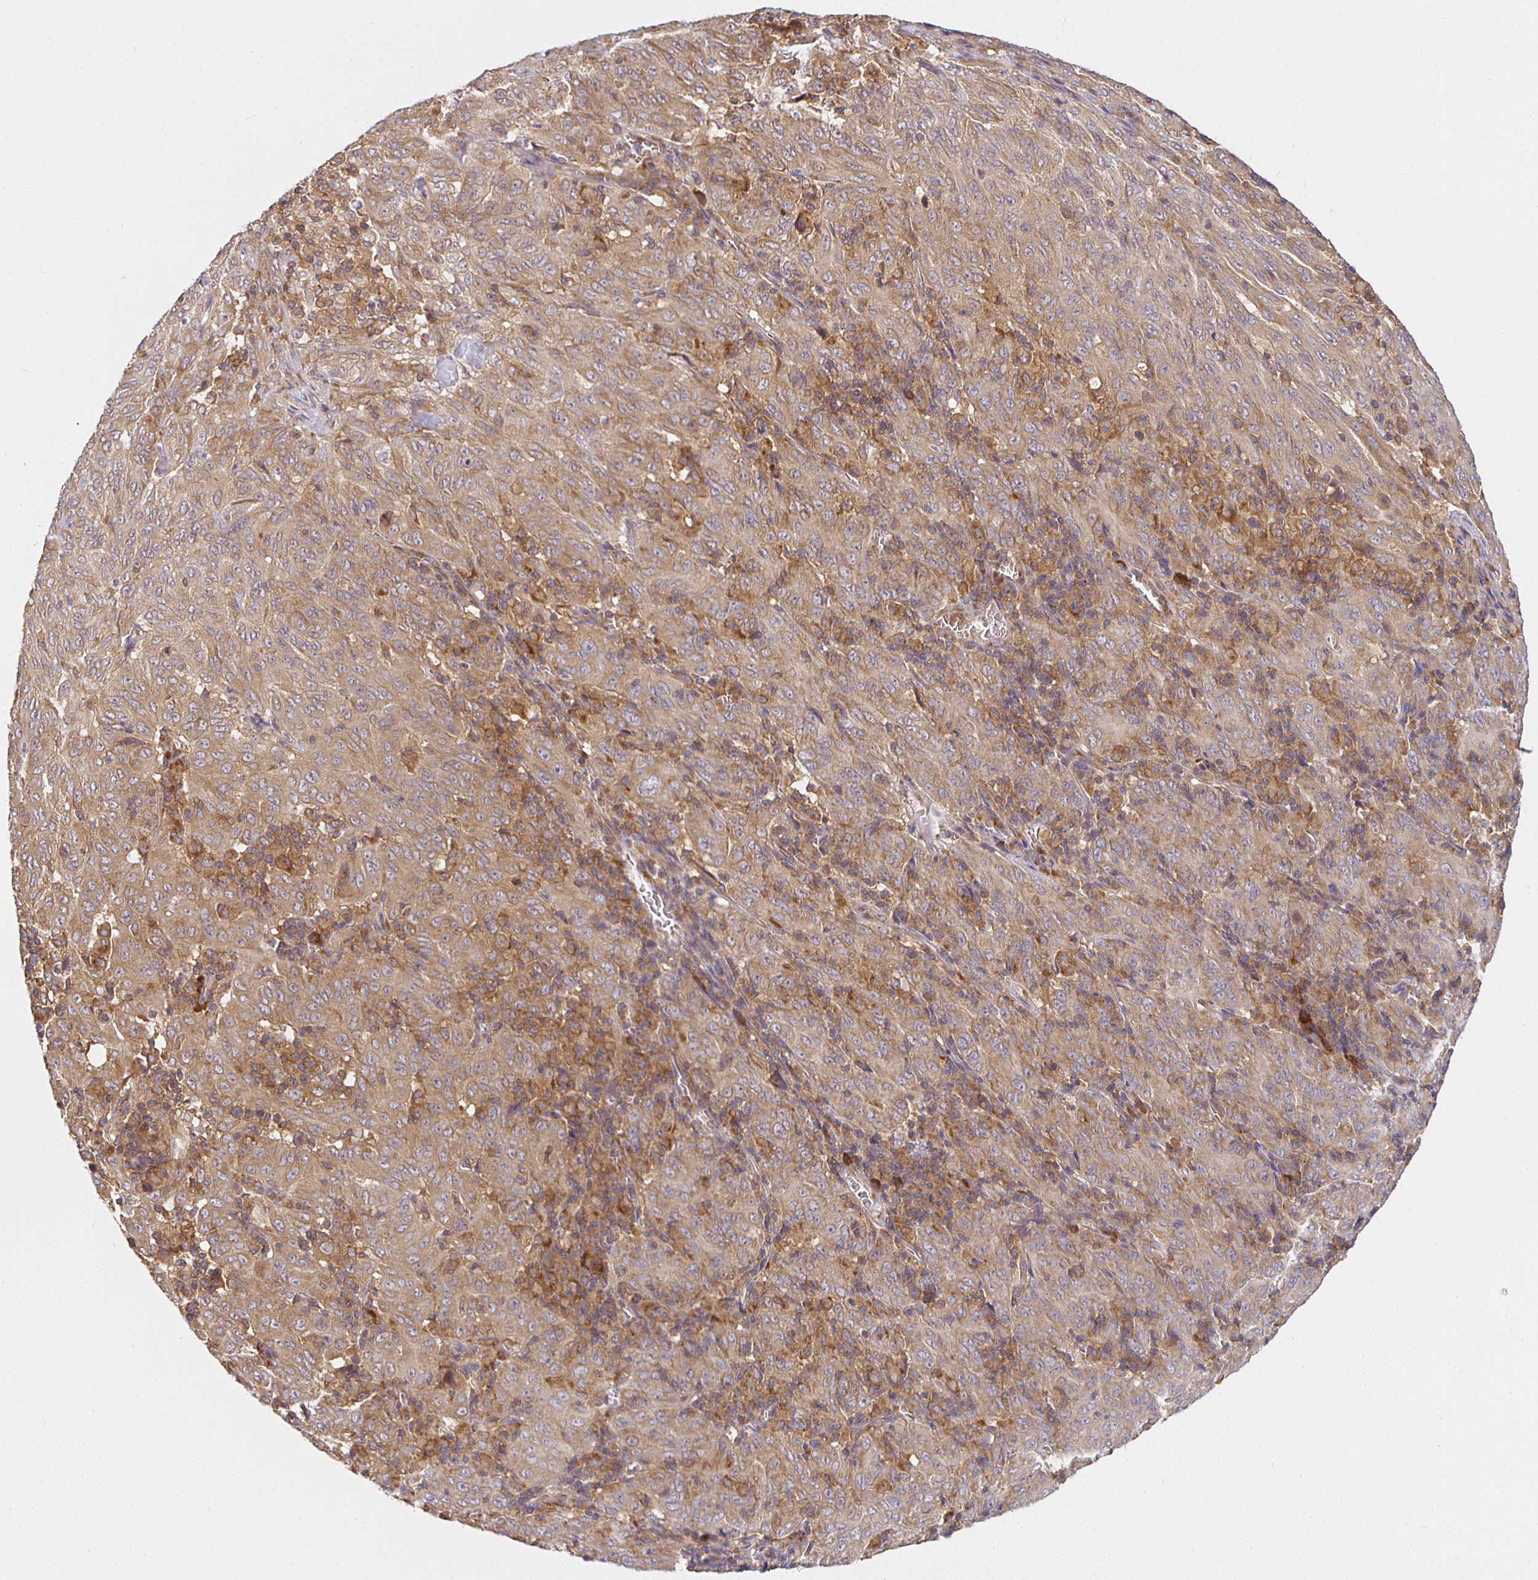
{"staining": {"intensity": "weak", "quantity": "25%-75%", "location": "cytoplasmic/membranous"}, "tissue": "pancreatic cancer", "cell_type": "Tumor cells", "image_type": "cancer", "snomed": [{"axis": "morphology", "description": "Adenocarcinoma, NOS"}, {"axis": "topography", "description": "Pancreas"}], "caption": "The photomicrograph reveals immunohistochemical staining of adenocarcinoma (pancreatic). There is weak cytoplasmic/membranous staining is identified in approximately 25%-75% of tumor cells. The protein of interest is stained brown, and the nuclei are stained in blue (DAB (3,3'-diaminobenzidine) IHC with brightfield microscopy, high magnification).", "gene": "IRAK1", "patient": {"sex": "male", "age": 63}}